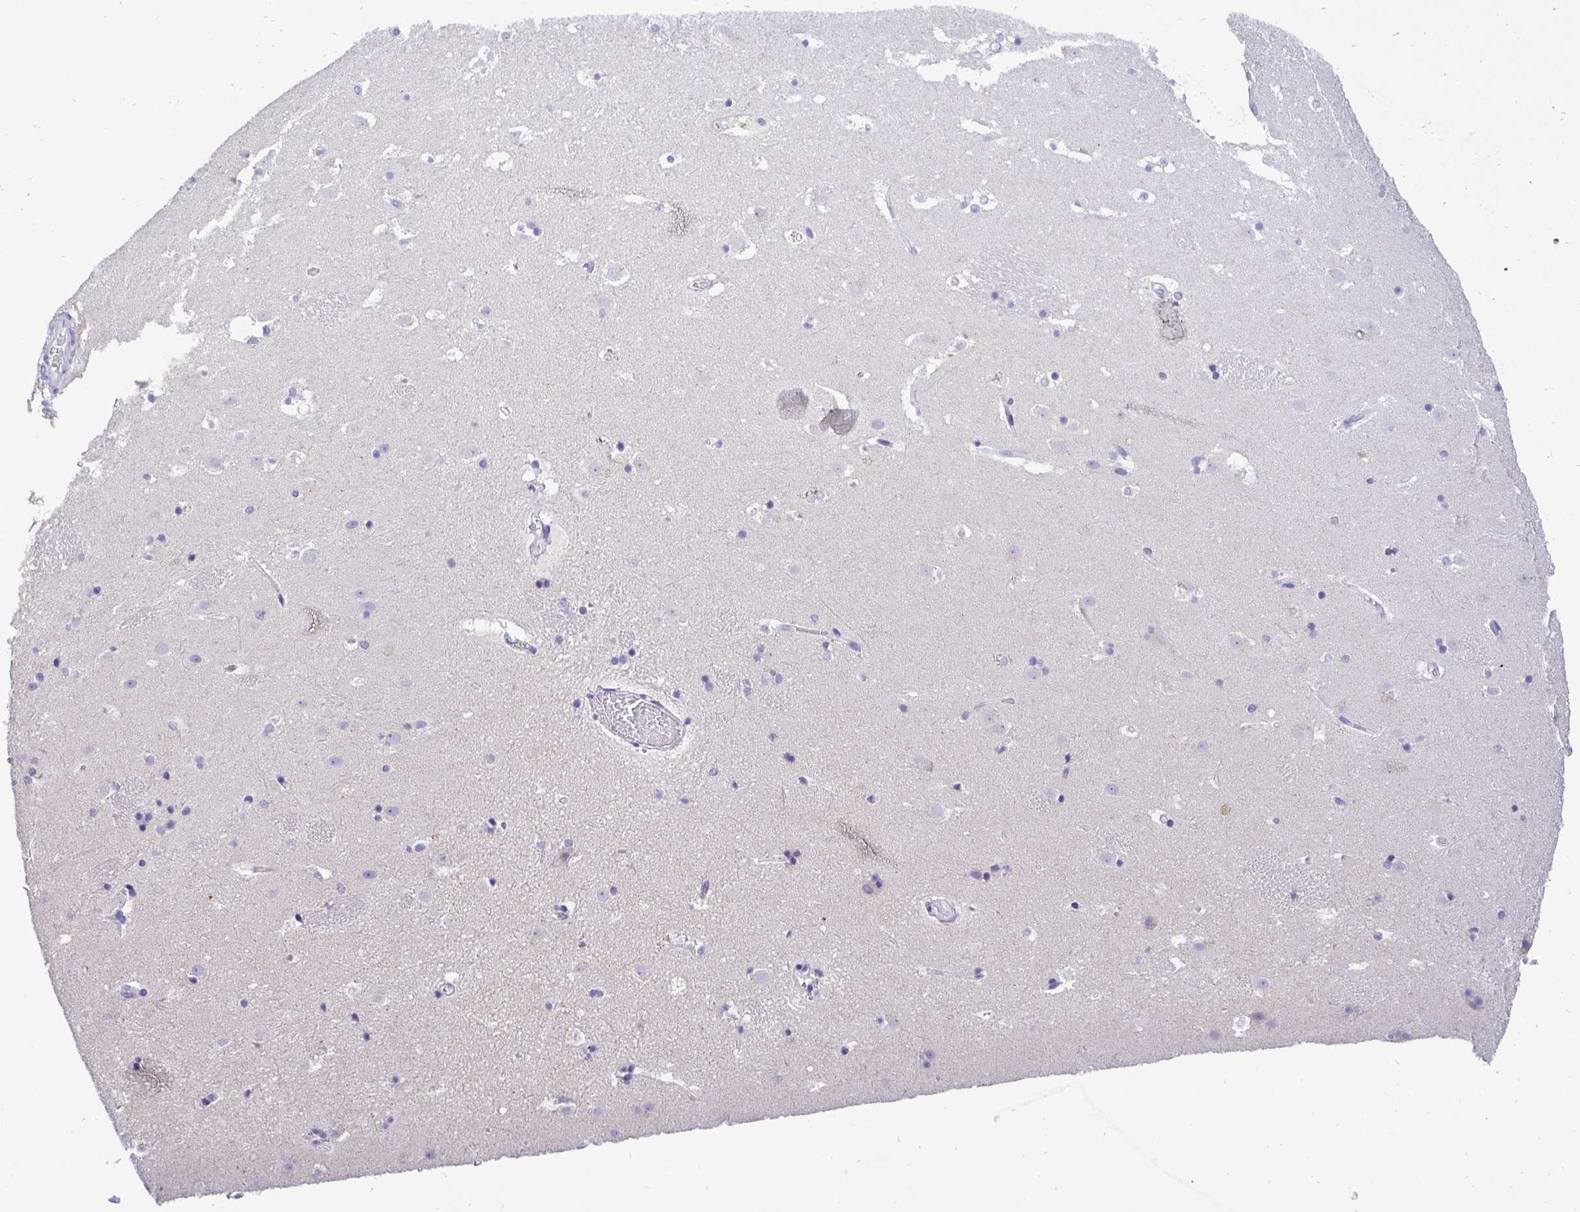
{"staining": {"intensity": "negative", "quantity": "none", "location": "none"}, "tissue": "caudate", "cell_type": "Glial cells", "image_type": "normal", "snomed": [{"axis": "morphology", "description": "Normal tissue, NOS"}, {"axis": "topography", "description": "Lateral ventricle wall"}], "caption": "High magnification brightfield microscopy of benign caudate stained with DAB (3,3'-diaminobenzidine) (brown) and counterstained with hematoxylin (blue): glial cells show no significant staining.", "gene": "ST8SIA2", "patient": {"sex": "male", "age": 37}}